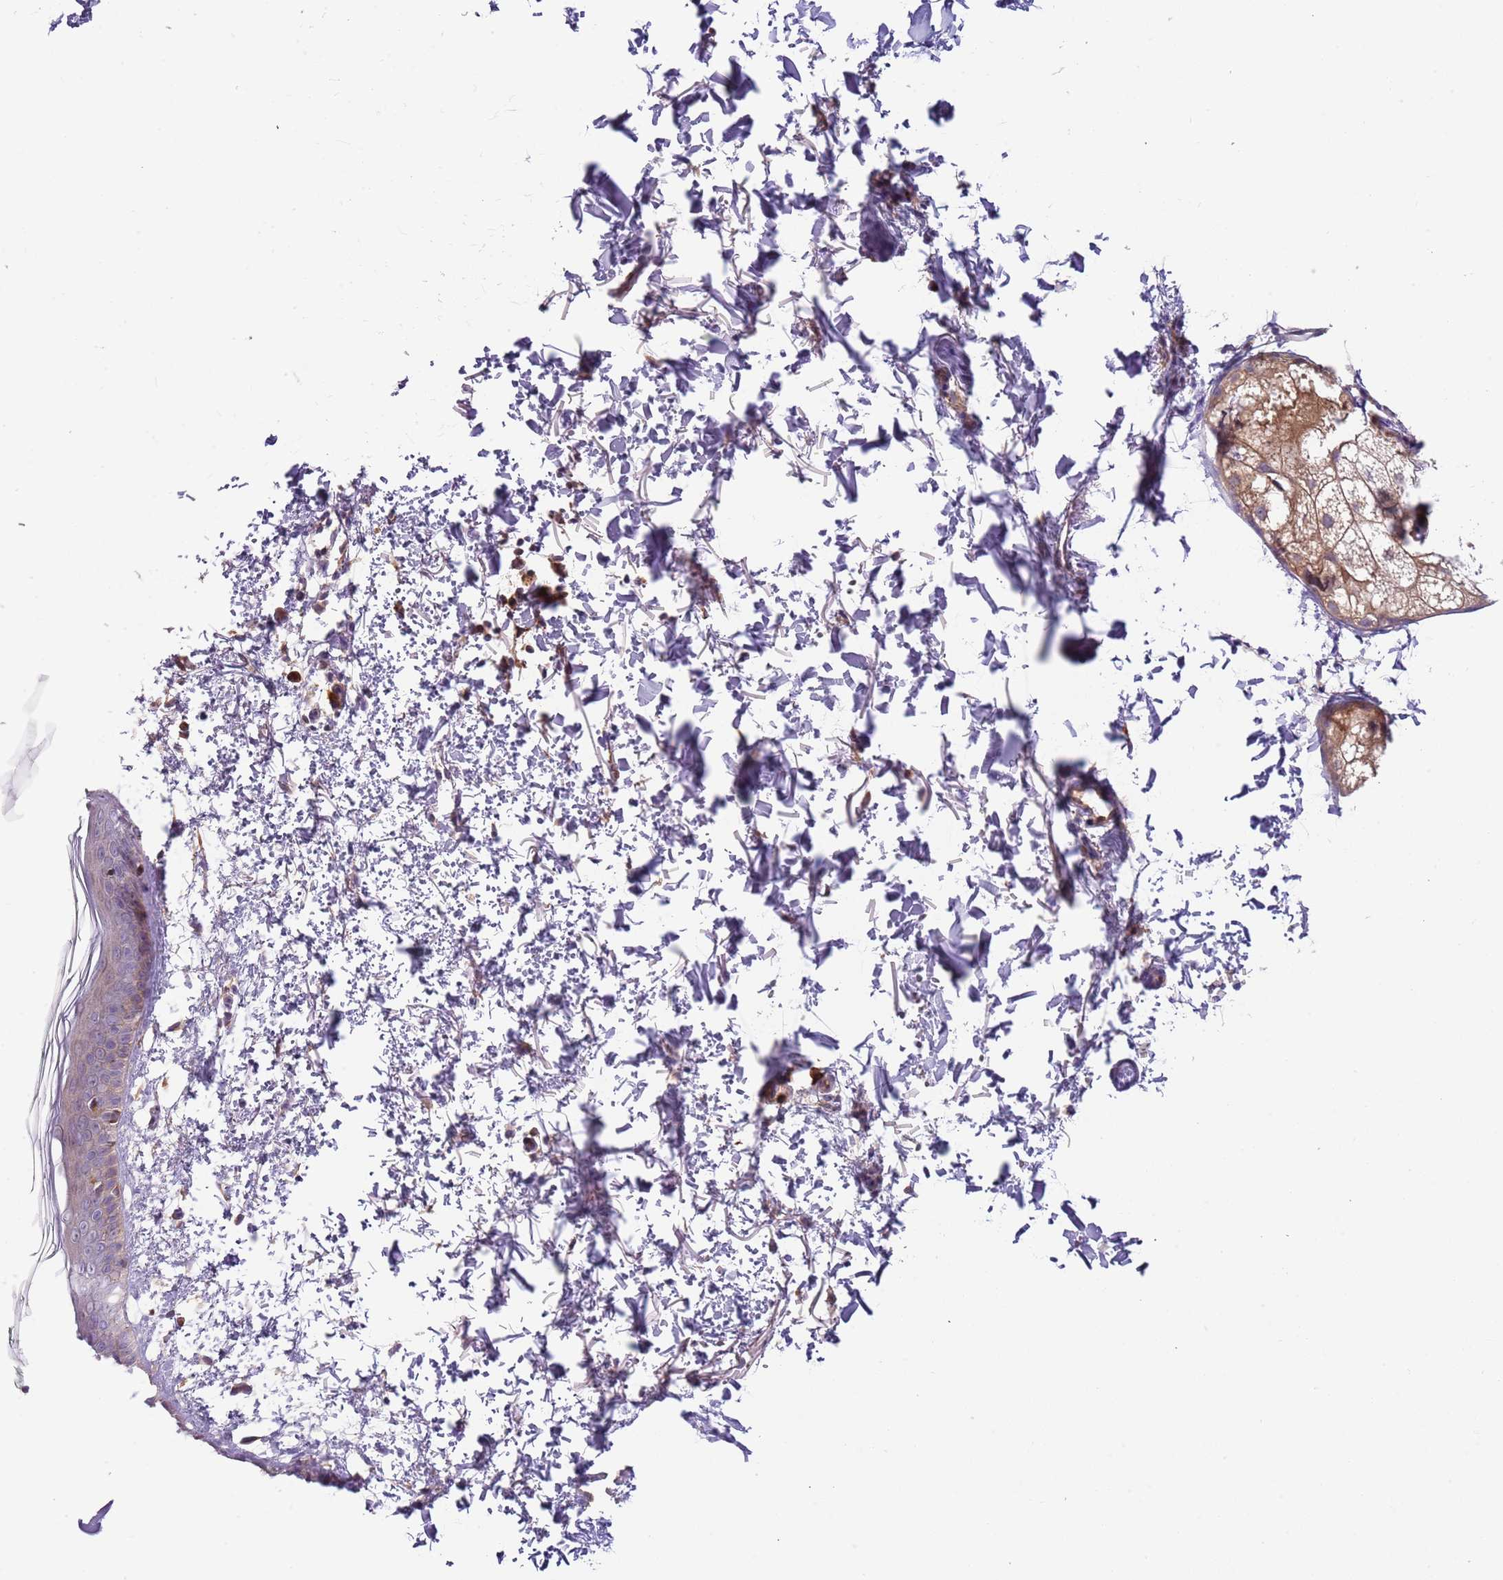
{"staining": {"intensity": "negative", "quantity": "none", "location": "none"}, "tissue": "skin", "cell_type": "Fibroblasts", "image_type": "normal", "snomed": [{"axis": "morphology", "description": "Normal tissue, NOS"}, {"axis": "topography", "description": "Skin"}], "caption": "There is no significant staining in fibroblasts of skin. The staining is performed using DAB (3,3'-diaminobenzidine) brown chromogen with nuclei counter-stained in using hematoxylin.", "gene": "VWCE", "patient": {"sex": "male", "age": 66}}